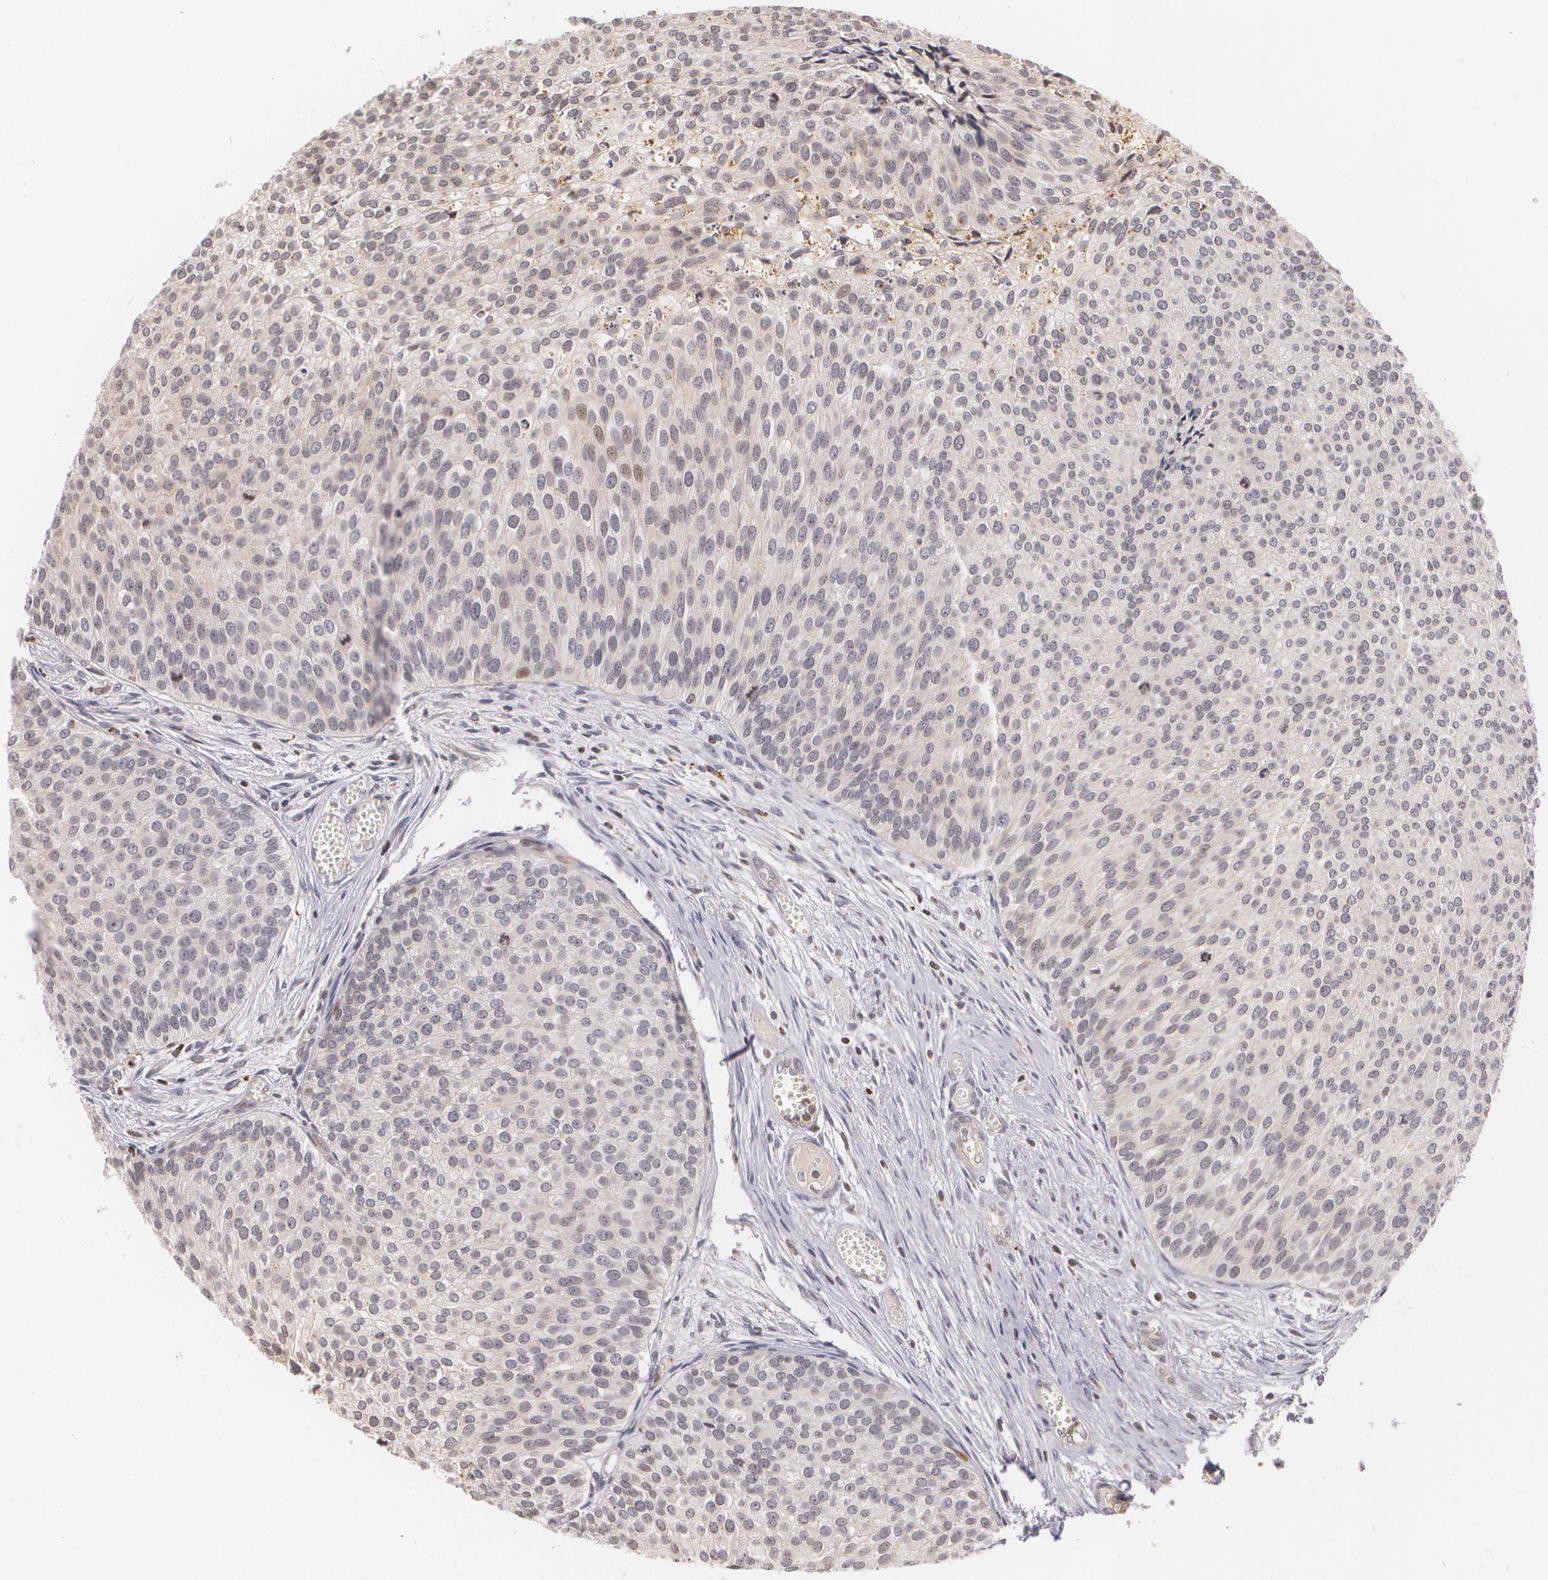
{"staining": {"intensity": "weak", "quantity": "25%-75%", "location": "cytoplasmic/membranous"}, "tissue": "urothelial cancer", "cell_type": "Tumor cells", "image_type": "cancer", "snomed": [{"axis": "morphology", "description": "Urothelial carcinoma, Low grade"}, {"axis": "topography", "description": "Urinary bladder"}], "caption": "Immunohistochemical staining of human urothelial carcinoma (low-grade) demonstrates low levels of weak cytoplasmic/membranous expression in approximately 25%-75% of tumor cells. The staining was performed using DAB to visualize the protein expression in brown, while the nuclei were stained in blue with hematoxylin (Magnification: 20x).", "gene": "VAV3", "patient": {"sex": "male", "age": 84}}